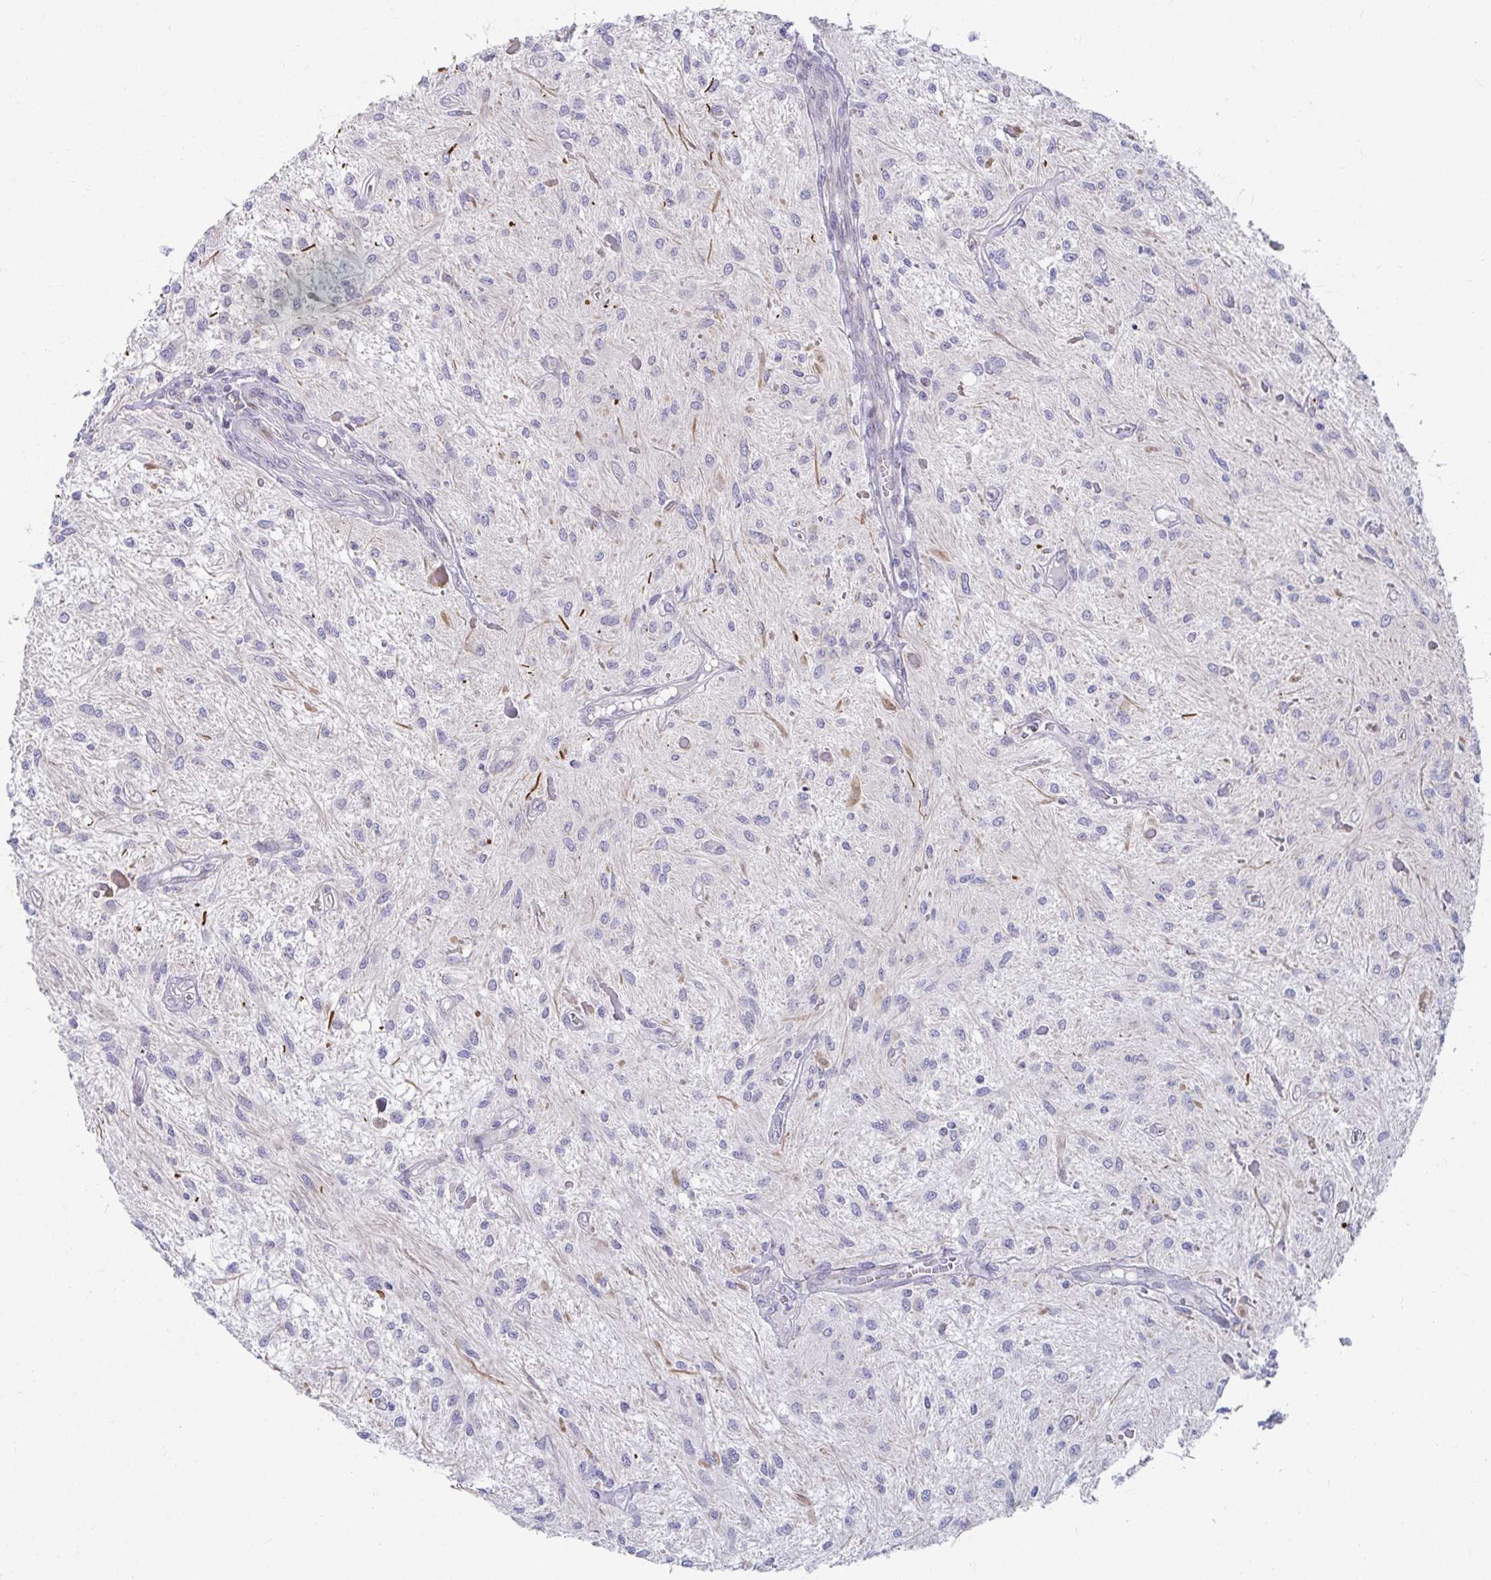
{"staining": {"intensity": "negative", "quantity": "none", "location": "none"}, "tissue": "glioma", "cell_type": "Tumor cells", "image_type": "cancer", "snomed": [{"axis": "morphology", "description": "Glioma, malignant, Low grade"}, {"axis": "topography", "description": "Cerebellum"}], "caption": "IHC micrograph of human malignant low-grade glioma stained for a protein (brown), which exhibits no positivity in tumor cells. The staining is performed using DAB brown chromogen with nuclei counter-stained in using hematoxylin.", "gene": "EXOC5", "patient": {"sex": "female", "age": 14}}